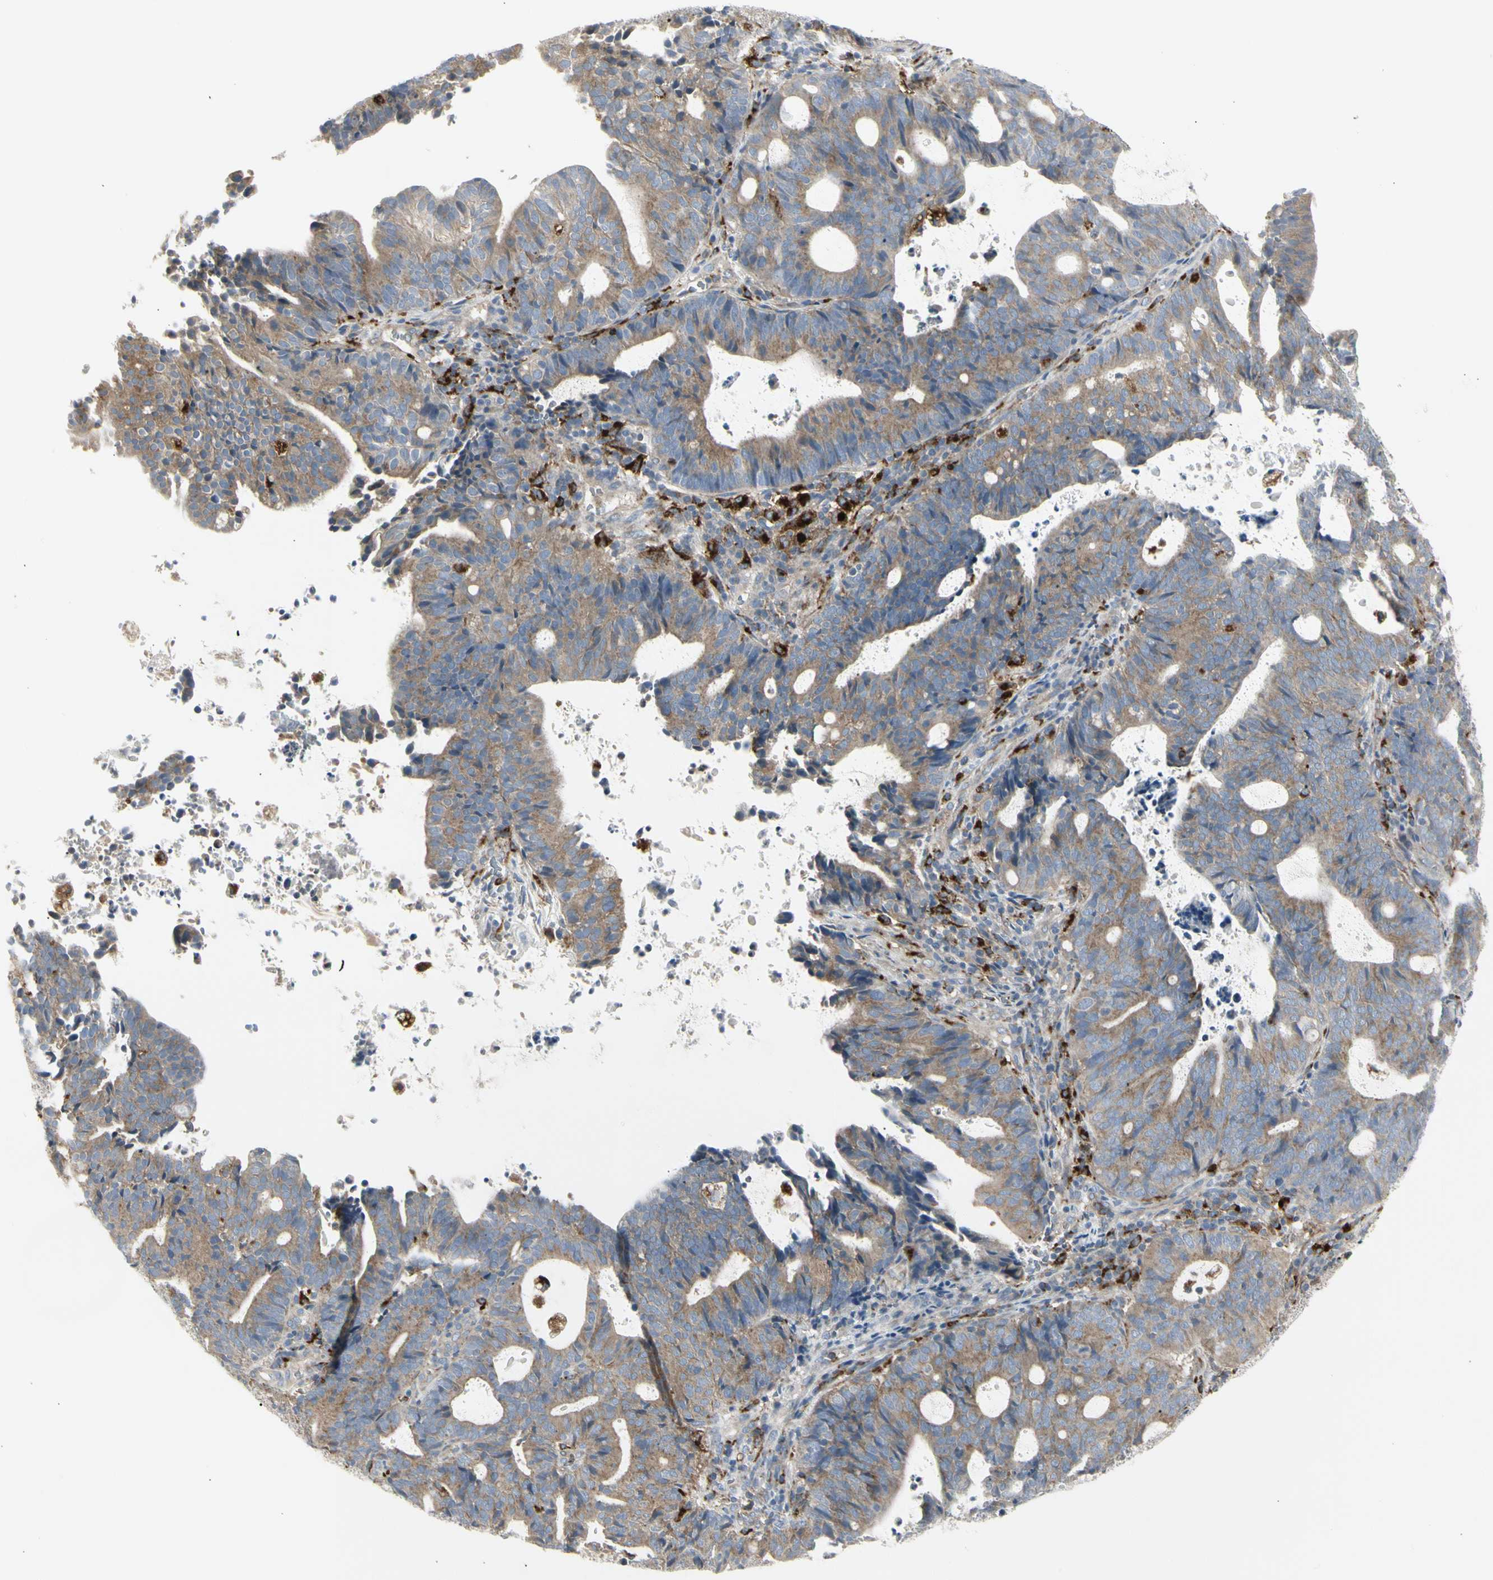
{"staining": {"intensity": "moderate", "quantity": ">75%", "location": "cytoplasmic/membranous"}, "tissue": "endometrial cancer", "cell_type": "Tumor cells", "image_type": "cancer", "snomed": [{"axis": "morphology", "description": "Adenocarcinoma, NOS"}, {"axis": "topography", "description": "Uterus"}], "caption": "Endometrial cancer (adenocarcinoma) stained with immunohistochemistry (IHC) reveals moderate cytoplasmic/membranous expression in approximately >75% of tumor cells.", "gene": "ATP6V1B2", "patient": {"sex": "female", "age": 83}}